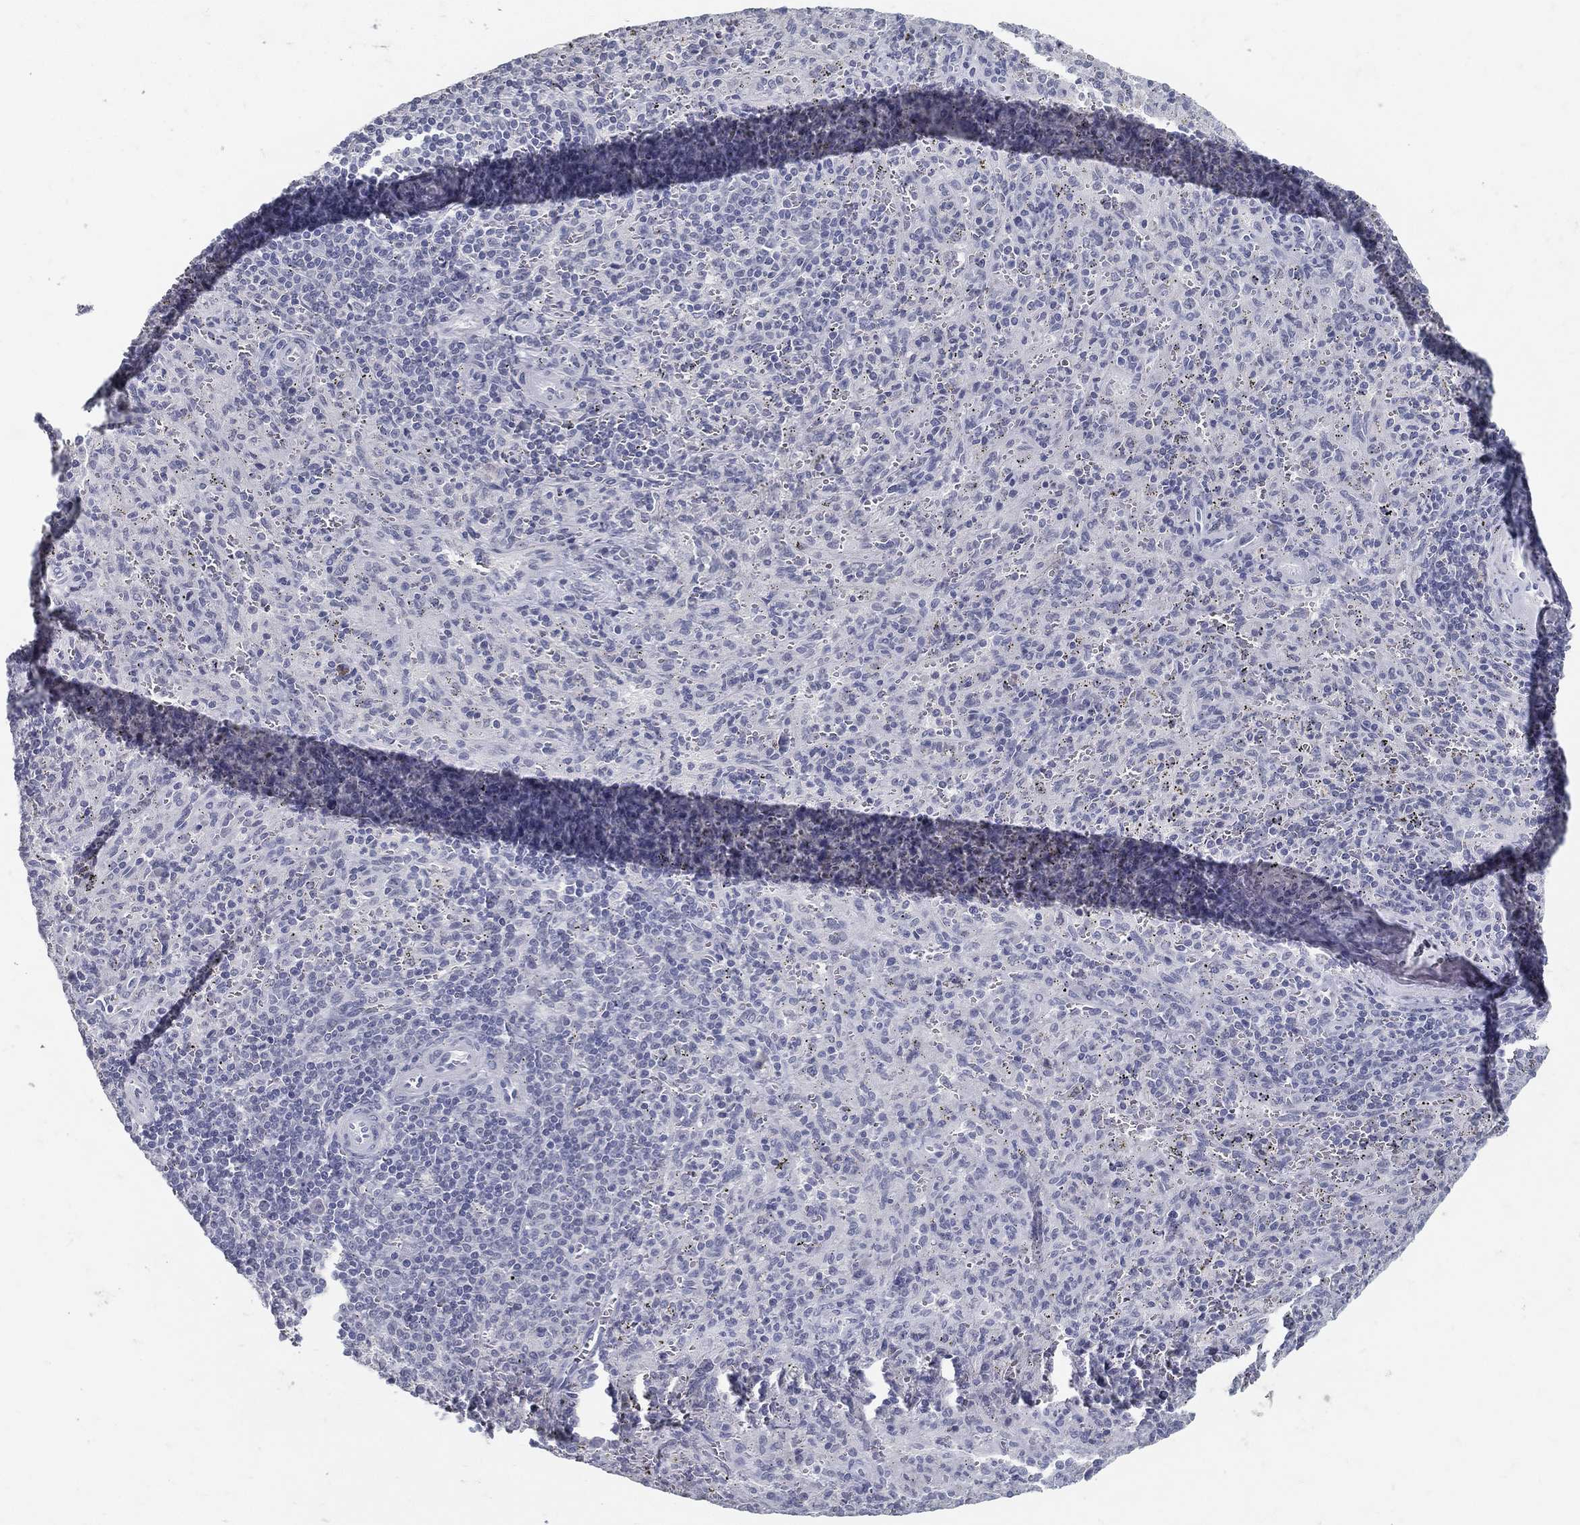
{"staining": {"intensity": "negative", "quantity": "none", "location": "none"}, "tissue": "spleen", "cell_type": "Cells in red pulp", "image_type": "normal", "snomed": [{"axis": "morphology", "description": "Normal tissue, NOS"}, {"axis": "topography", "description": "Spleen"}], "caption": "Histopathology image shows no significant protein staining in cells in red pulp of unremarkable spleen.", "gene": "ACE2", "patient": {"sex": "male", "age": 57}}